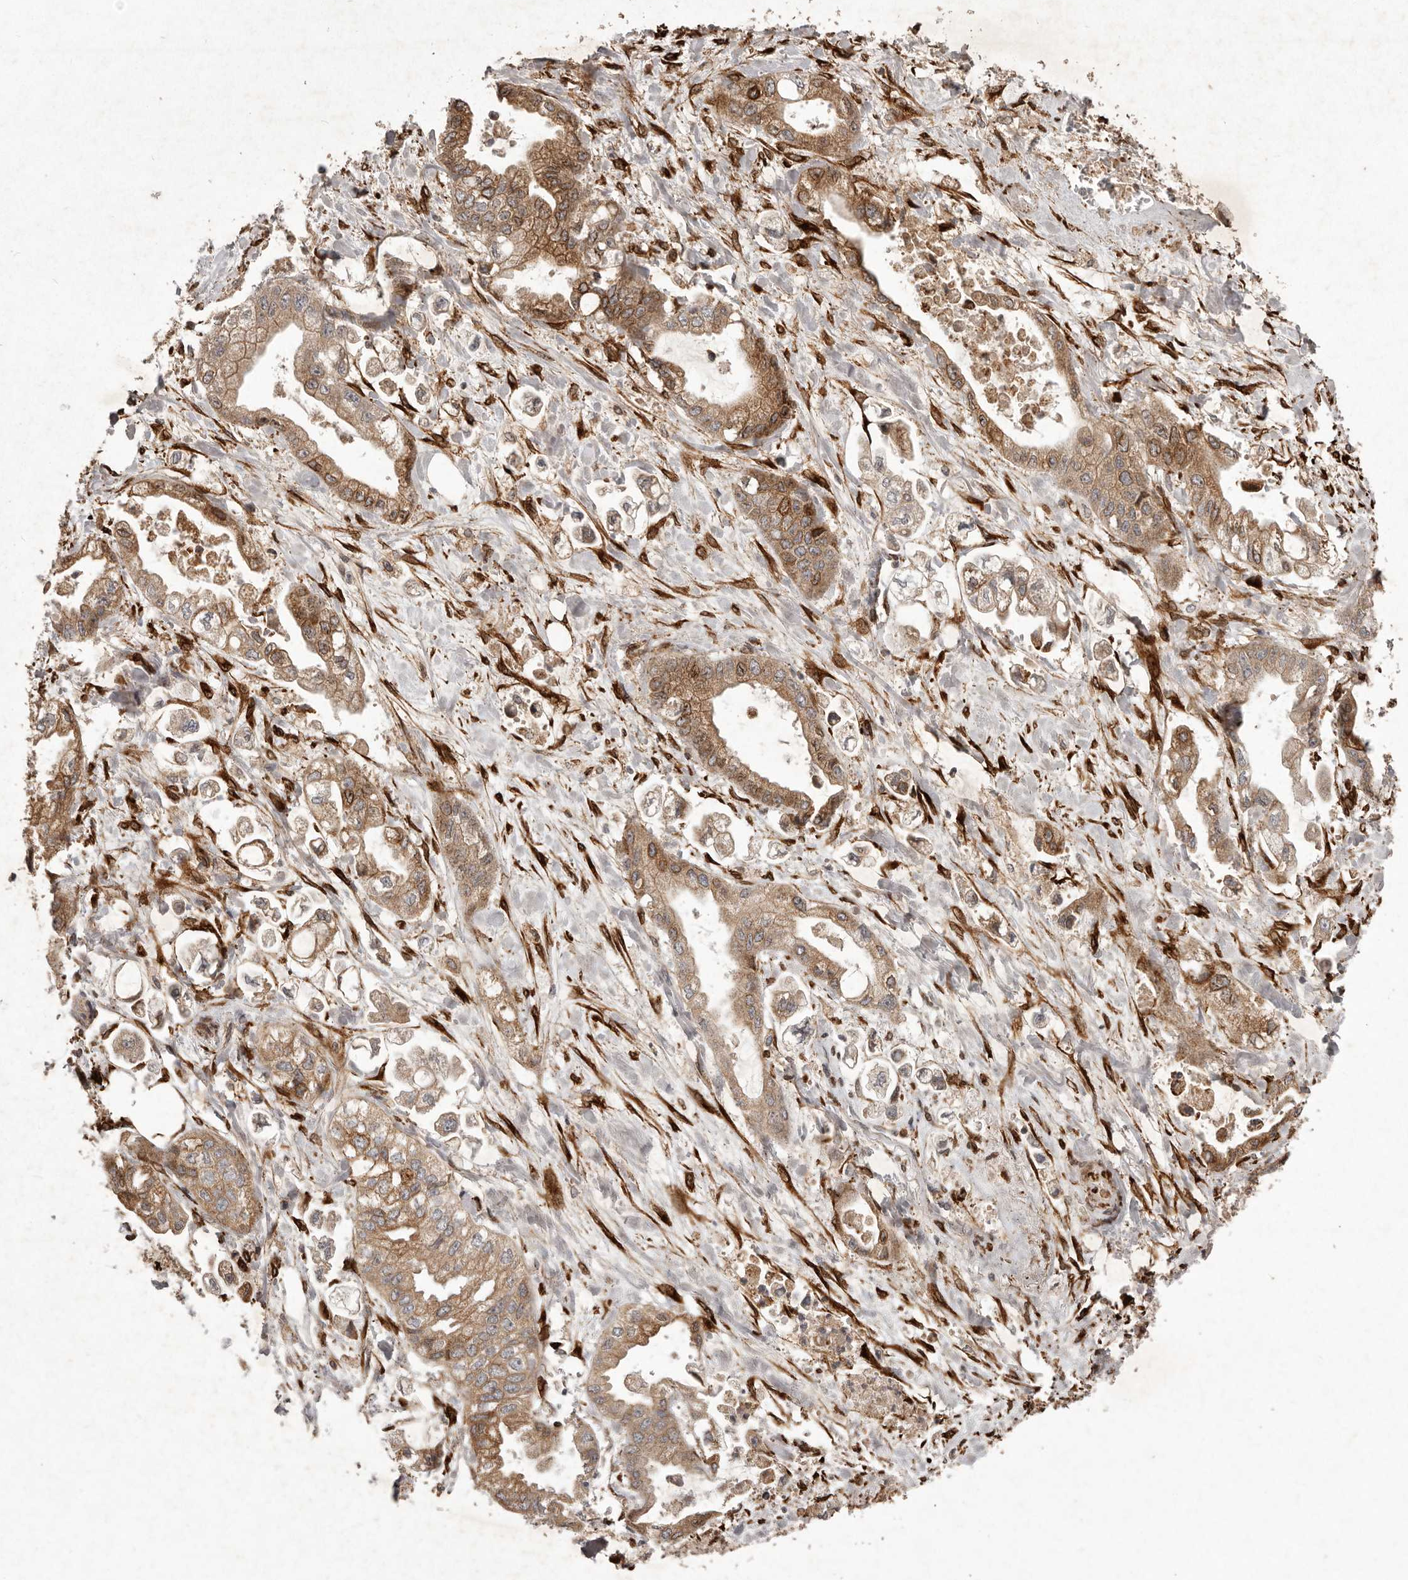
{"staining": {"intensity": "moderate", "quantity": ">75%", "location": "cytoplasmic/membranous"}, "tissue": "stomach cancer", "cell_type": "Tumor cells", "image_type": "cancer", "snomed": [{"axis": "morphology", "description": "Adenocarcinoma, NOS"}, {"axis": "topography", "description": "Stomach"}], "caption": "Protein expression analysis of human stomach adenocarcinoma reveals moderate cytoplasmic/membranous expression in approximately >75% of tumor cells. The staining was performed using DAB to visualize the protein expression in brown, while the nuclei were stained in blue with hematoxylin (Magnification: 20x).", "gene": "PLOD2", "patient": {"sex": "male", "age": 62}}